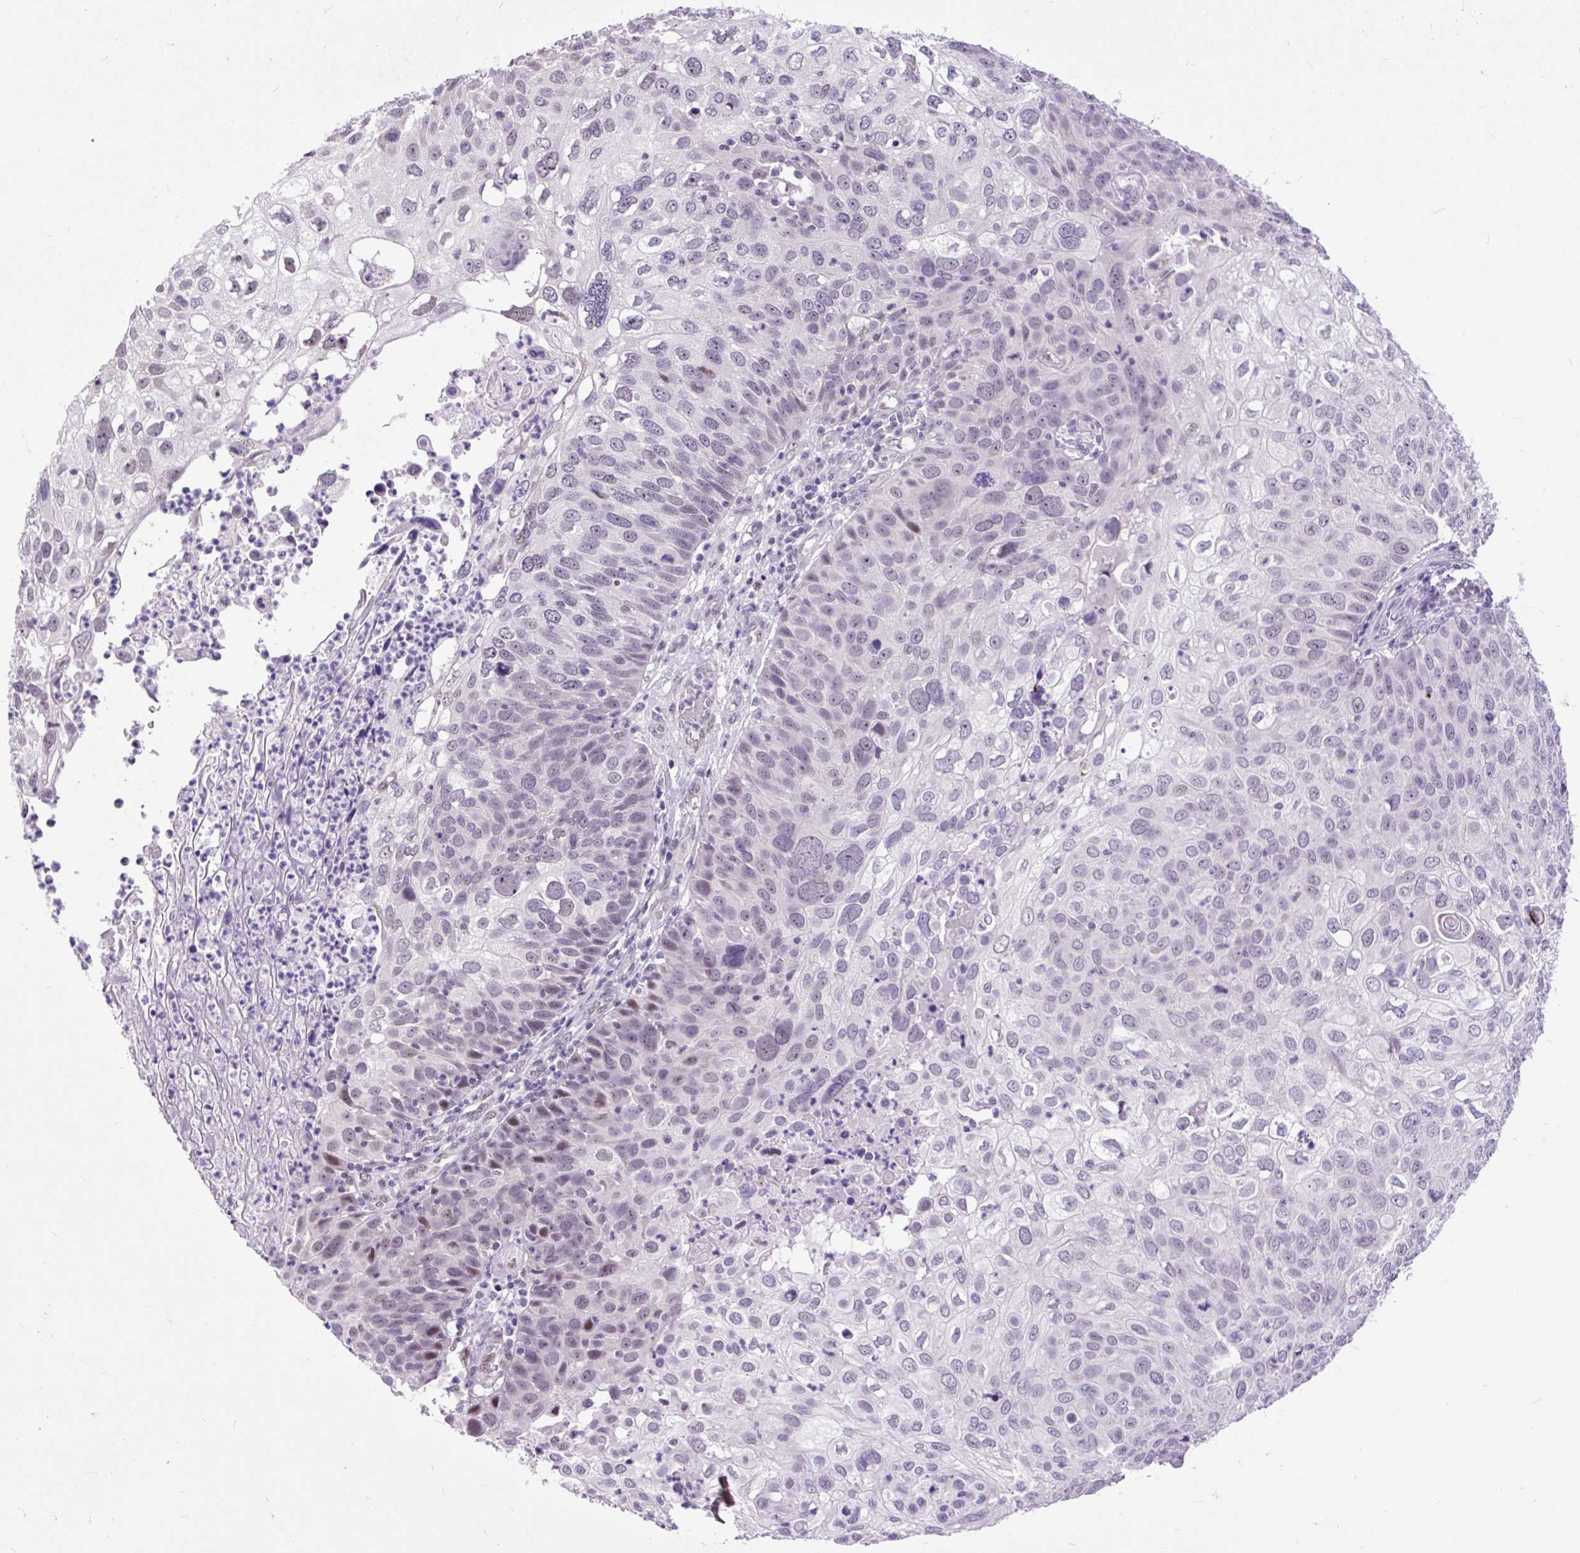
{"staining": {"intensity": "weak", "quantity": "25%-75%", "location": "nuclear"}, "tissue": "skin cancer", "cell_type": "Tumor cells", "image_type": "cancer", "snomed": [{"axis": "morphology", "description": "Squamous cell carcinoma, NOS"}, {"axis": "topography", "description": "Skin"}], "caption": "Protein staining of skin cancer (squamous cell carcinoma) tissue reveals weak nuclear staining in approximately 25%-75% of tumor cells. Nuclei are stained in blue.", "gene": "CLK2", "patient": {"sex": "male", "age": 87}}